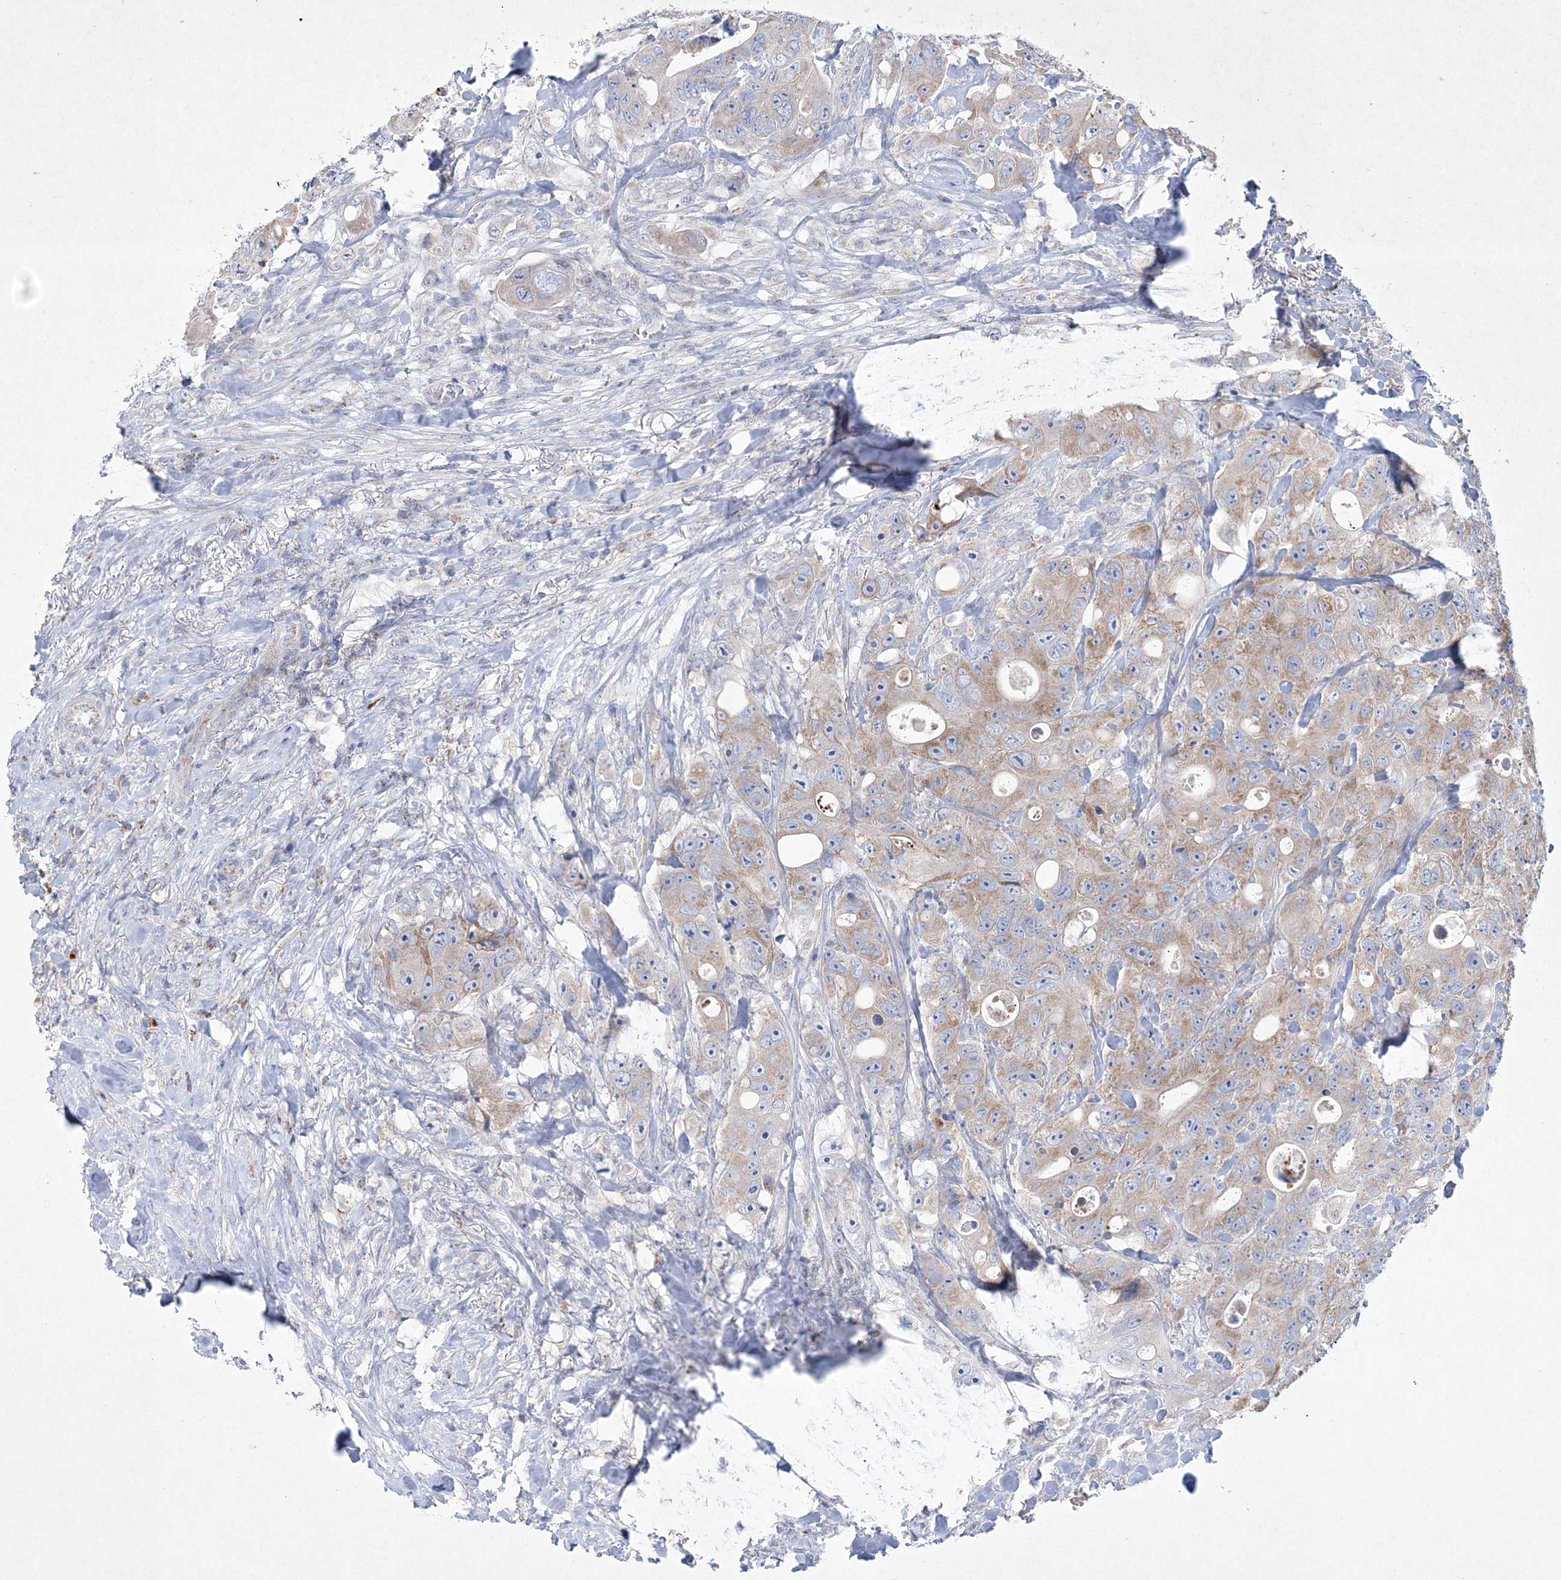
{"staining": {"intensity": "moderate", "quantity": ">75%", "location": "cytoplasmic/membranous"}, "tissue": "colorectal cancer", "cell_type": "Tumor cells", "image_type": "cancer", "snomed": [{"axis": "morphology", "description": "Adenocarcinoma, NOS"}, {"axis": "topography", "description": "Colon"}], "caption": "Immunohistochemical staining of colorectal cancer reveals moderate cytoplasmic/membranous protein positivity in about >75% of tumor cells.", "gene": "CES4A", "patient": {"sex": "female", "age": 46}}